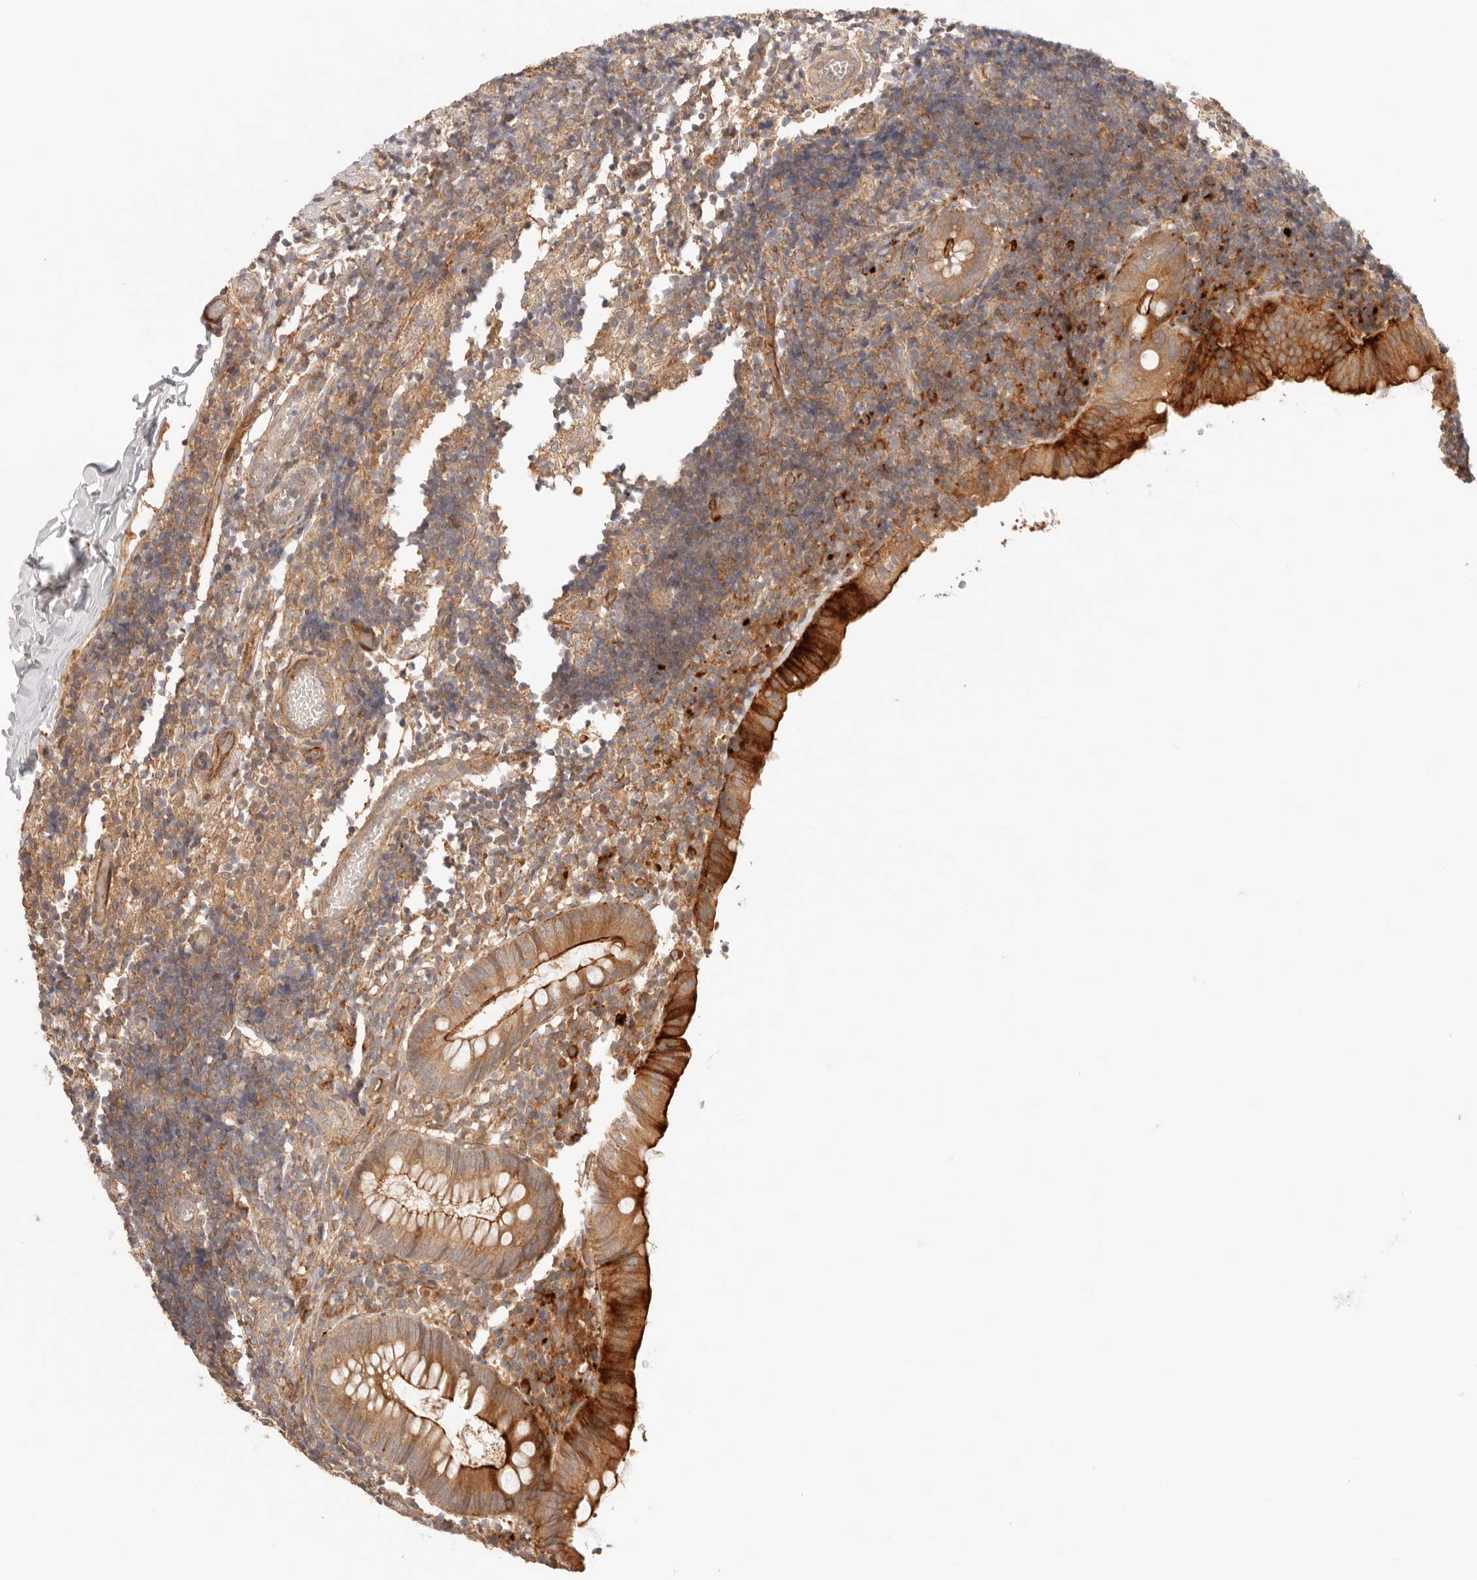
{"staining": {"intensity": "strong", "quantity": ">75%", "location": "cytoplasmic/membranous"}, "tissue": "appendix", "cell_type": "Glandular cells", "image_type": "normal", "snomed": [{"axis": "morphology", "description": "Normal tissue, NOS"}, {"axis": "topography", "description": "Appendix"}], "caption": "This micrograph reveals immunohistochemistry (IHC) staining of benign appendix, with high strong cytoplasmic/membranous staining in approximately >75% of glandular cells.", "gene": "IL1R2", "patient": {"sex": "male", "age": 8}}